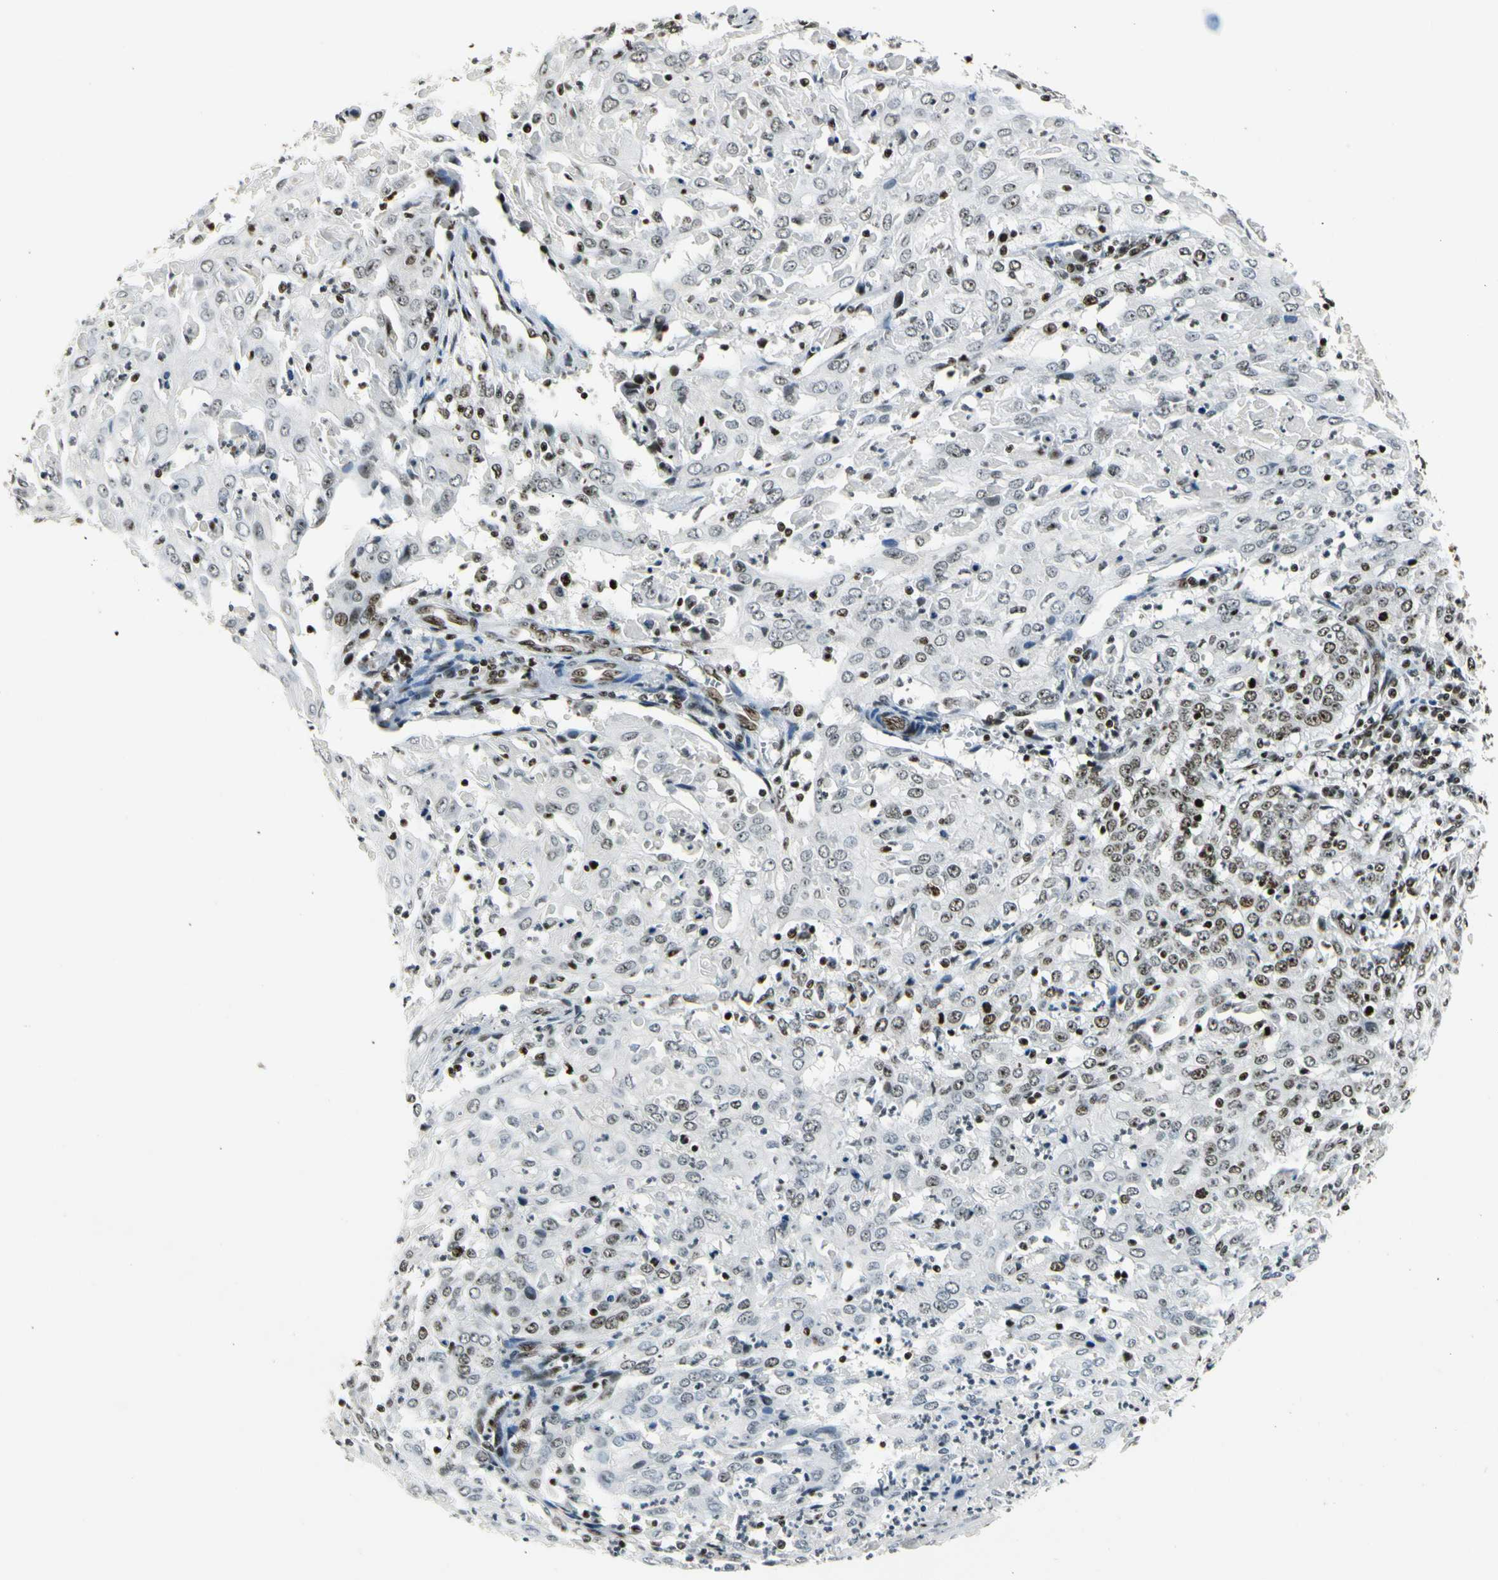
{"staining": {"intensity": "strong", "quantity": "25%-75%", "location": "nuclear"}, "tissue": "cervical cancer", "cell_type": "Tumor cells", "image_type": "cancer", "snomed": [{"axis": "morphology", "description": "Squamous cell carcinoma, NOS"}, {"axis": "topography", "description": "Cervix"}], "caption": "IHC image of human cervical squamous cell carcinoma stained for a protein (brown), which displays high levels of strong nuclear expression in about 25%-75% of tumor cells.", "gene": "UBTF", "patient": {"sex": "female", "age": 39}}